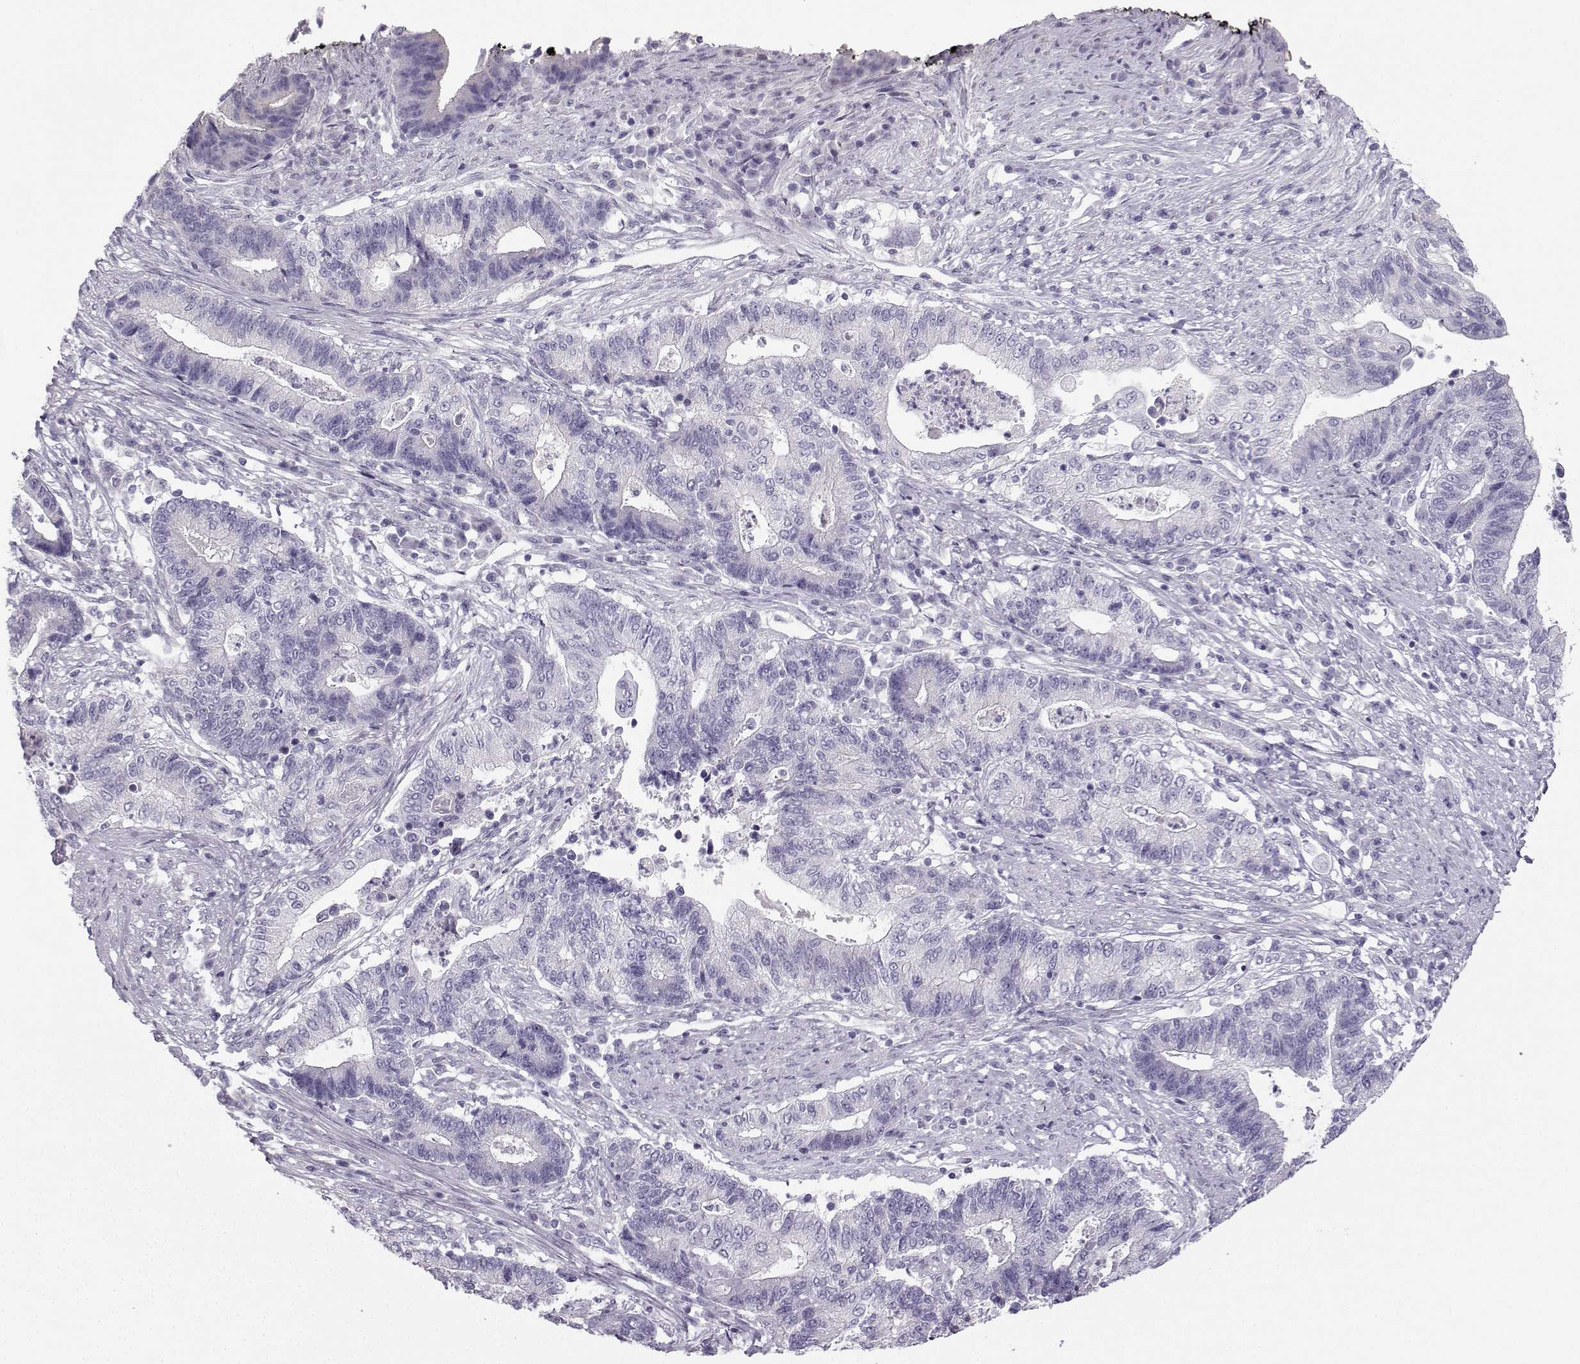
{"staining": {"intensity": "negative", "quantity": "none", "location": "none"}, "tissue": "endometrial cancer", "cell_type": "Tumor cells", "image_type": "cancer", "snomed": [{"axis": "morphology", "description": "Adenocarcinoma, NOS"}, {"axis": "topography", "description": "Uterus"}, {"axis": "topography", "description": "Endometrium"}], "caption": "High power microscopy photomicrograph of an immunohistochemistry photomicrograph of endometrial cancer, revealing no significant expression in tumor cells.", "gene": "ZBTB8B", "patient": {"sex": "female", "age": 54}}